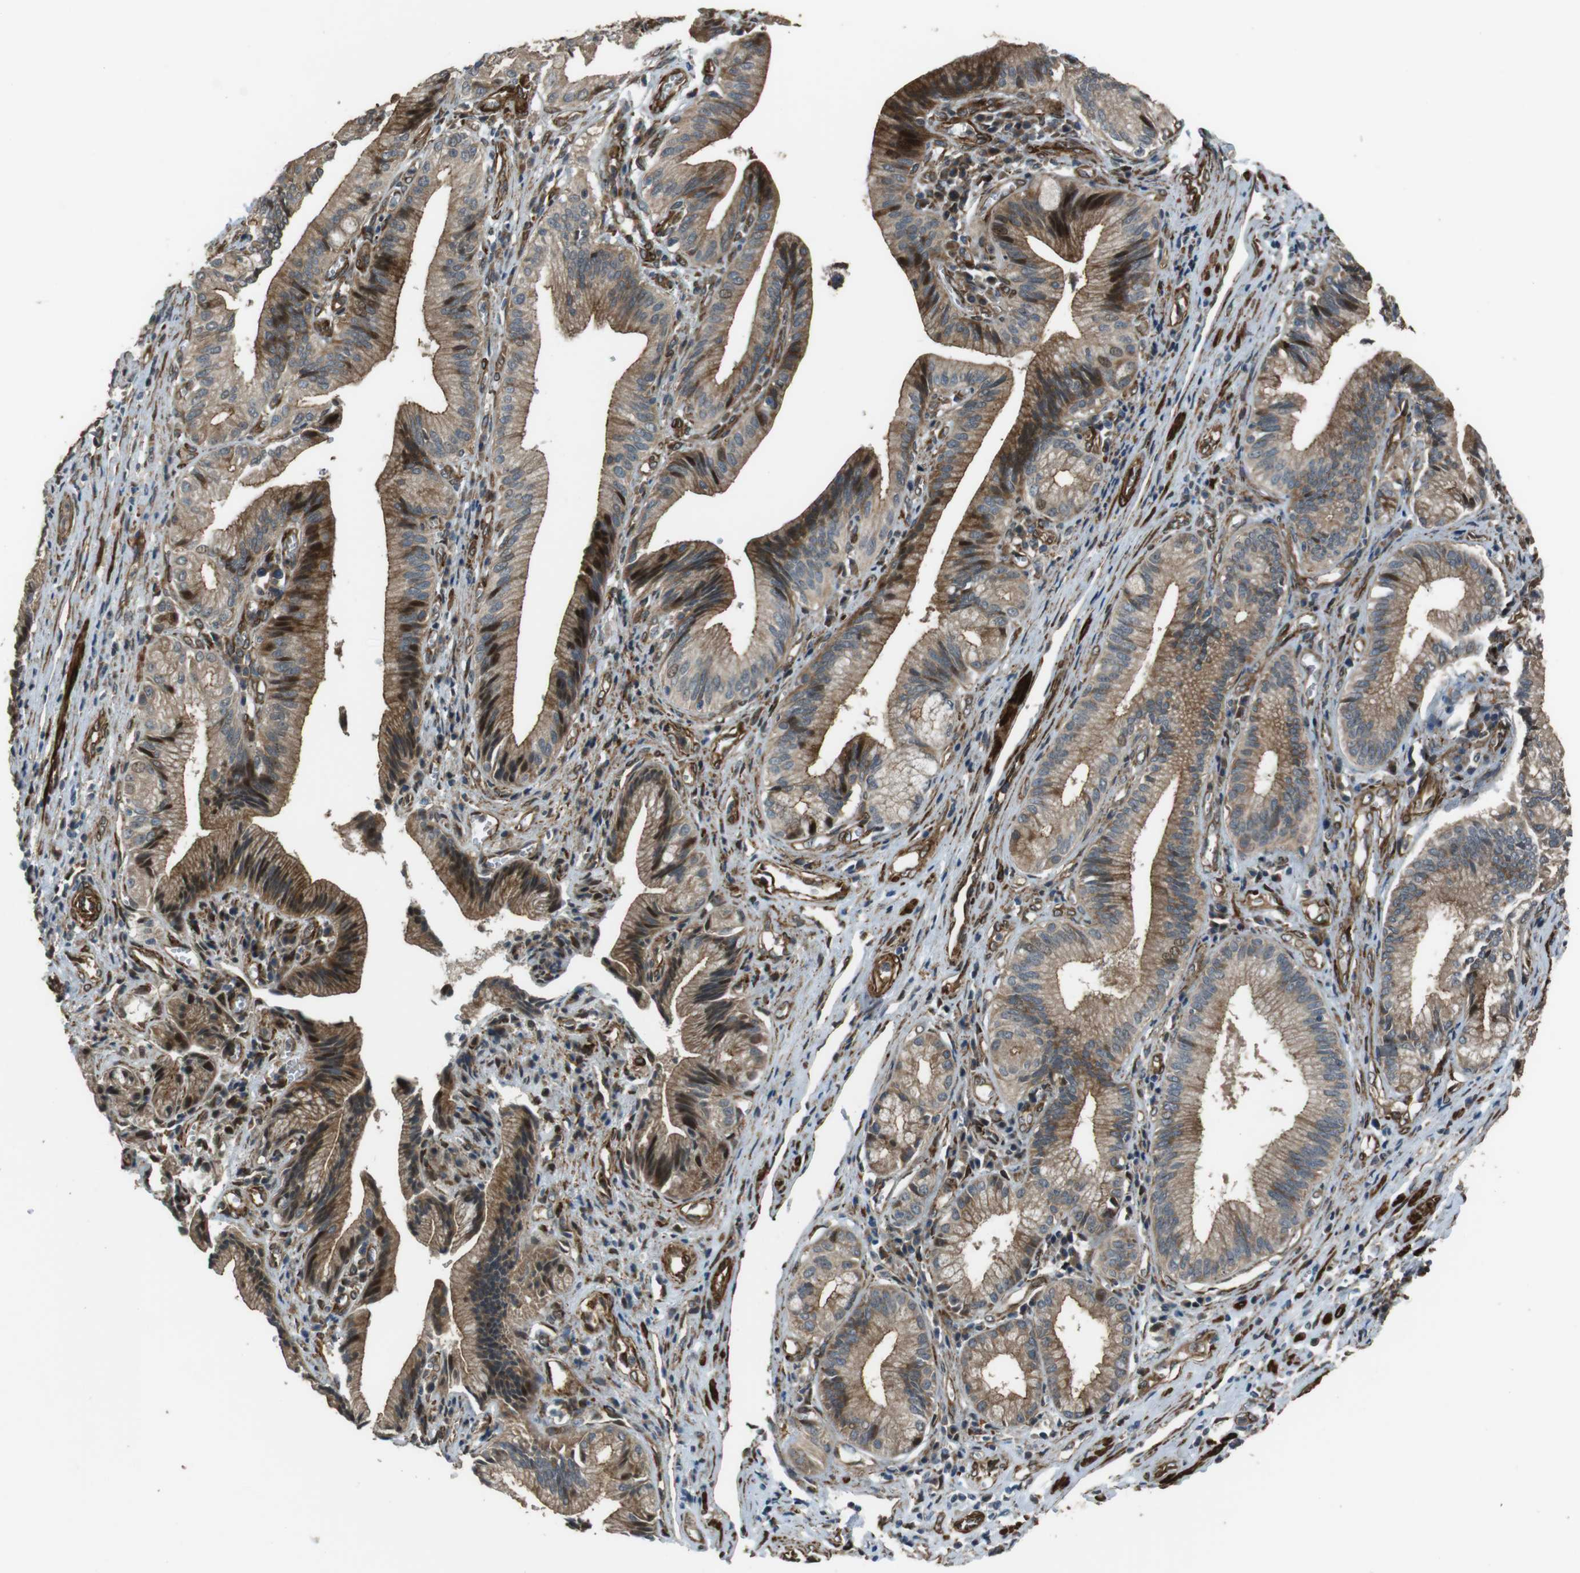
{"staining": {"intensity": "moderate", "quantity": ">75%", "location": "cytoplasmic/membranous"}, "tissue": "pancreatic cancer", "cell_type": "Tumor cells", "image_type": "cancer", "snomed": [{"axis": "morphology", "description": "Adenocarcinoma, NOS"}, {"axis": "topography", "description": "Pancreas"}], "caption": "Pancreatic adenocarcinoma tissue demonstrates moderate cytoplasmic/membranous staining in about >75% of tumor cells, visualized by immunohistochemistry.", "gene": "MSRB3", "patient": {"sex": "female", "age": 75}}